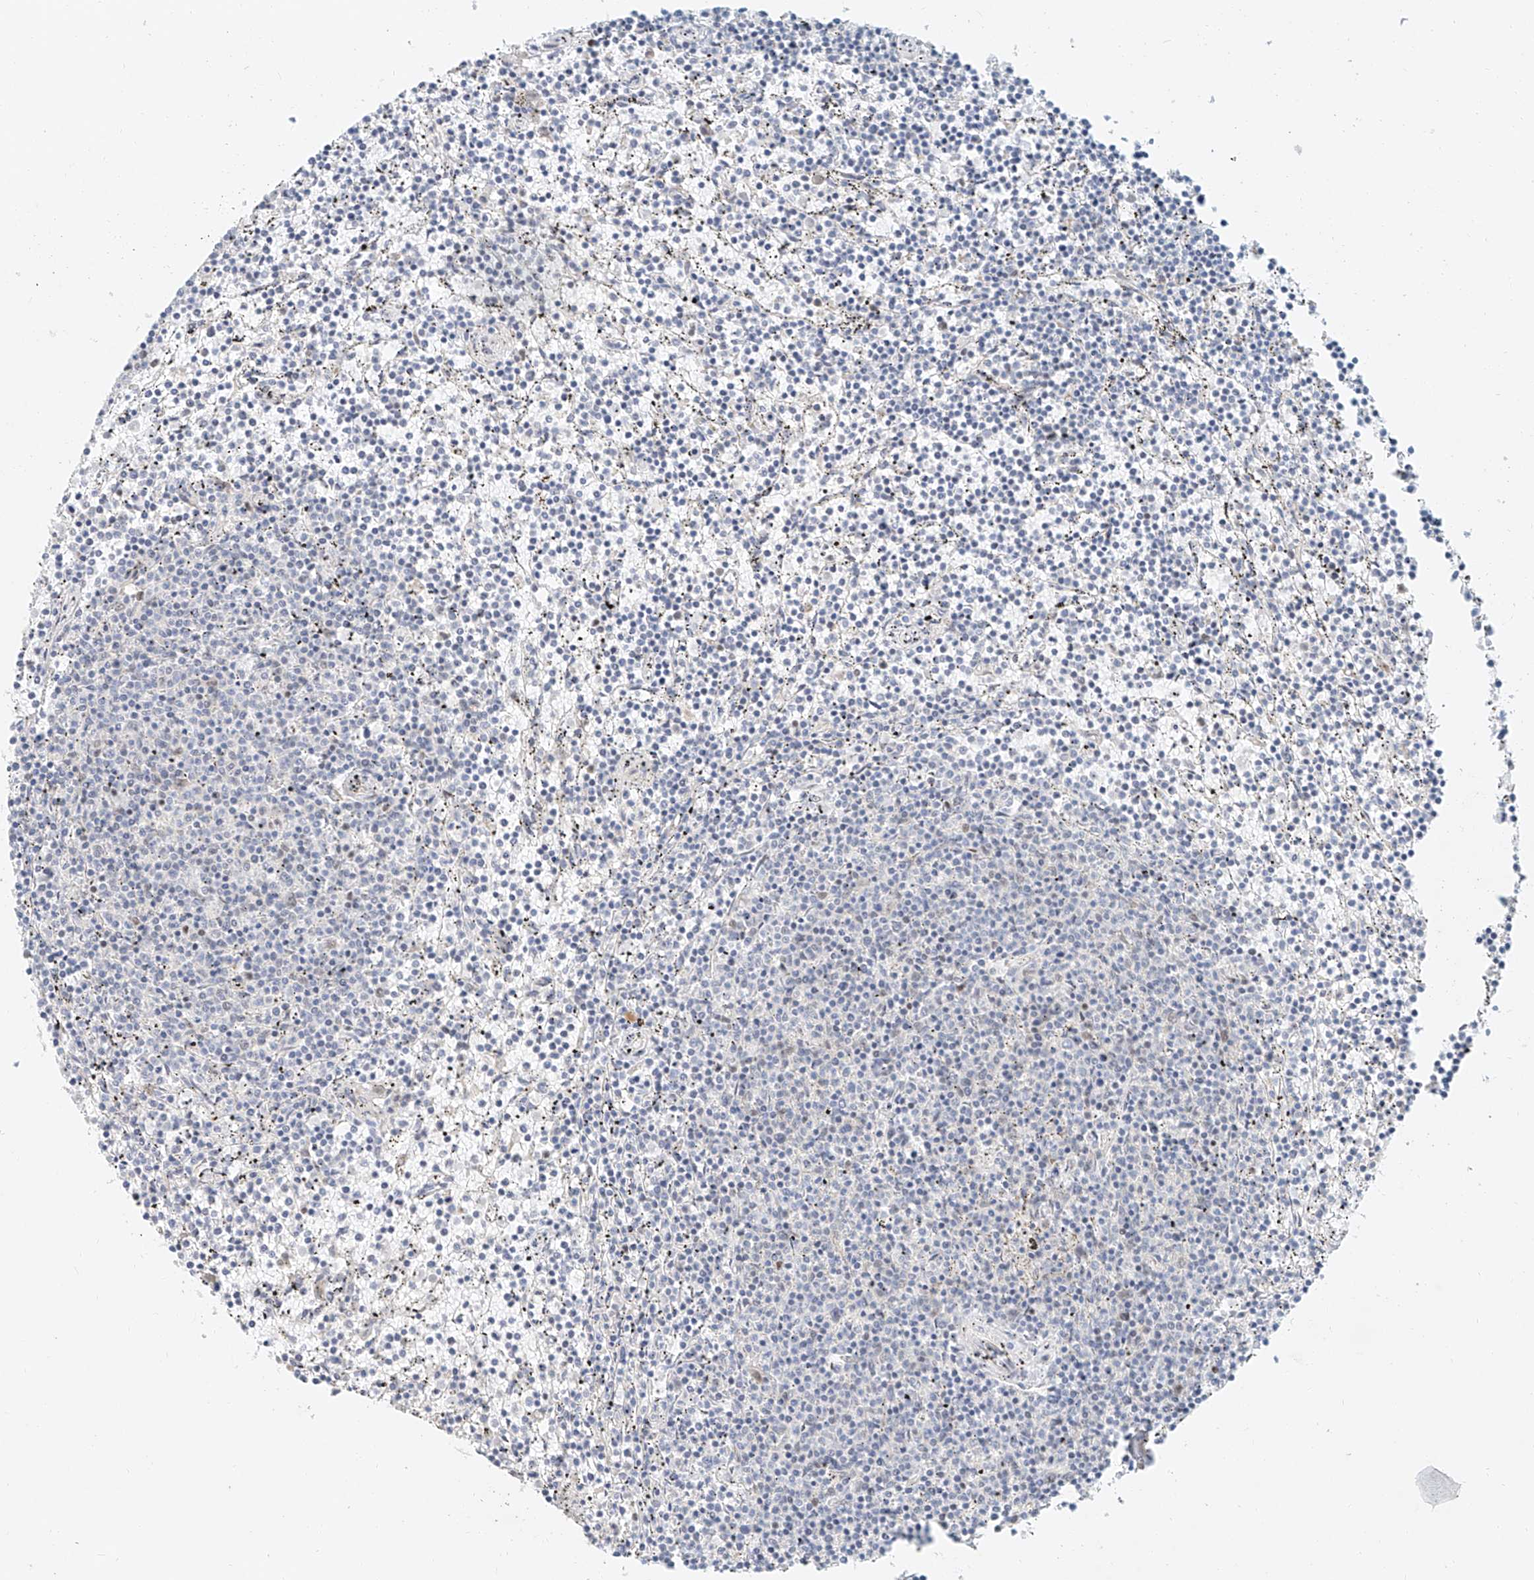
{"staining": {"intensity": "negative", "quantity": "none", "location": "none"}, "tissue": "lymphoma", "cell_type": "Tumor cells", "image_type": "cancer", "snomed": [{"axis": "morphology", "description": "Malignant lymphoma, non-Hodgkin's type, Low grade"}, {"axis": "topography", "description": "Spleen"}], "caption": "Tumor cells show no significant staining in lymphoma.", "gene": "CXorf58", "patient": {"sex": "female", "age": 50}}